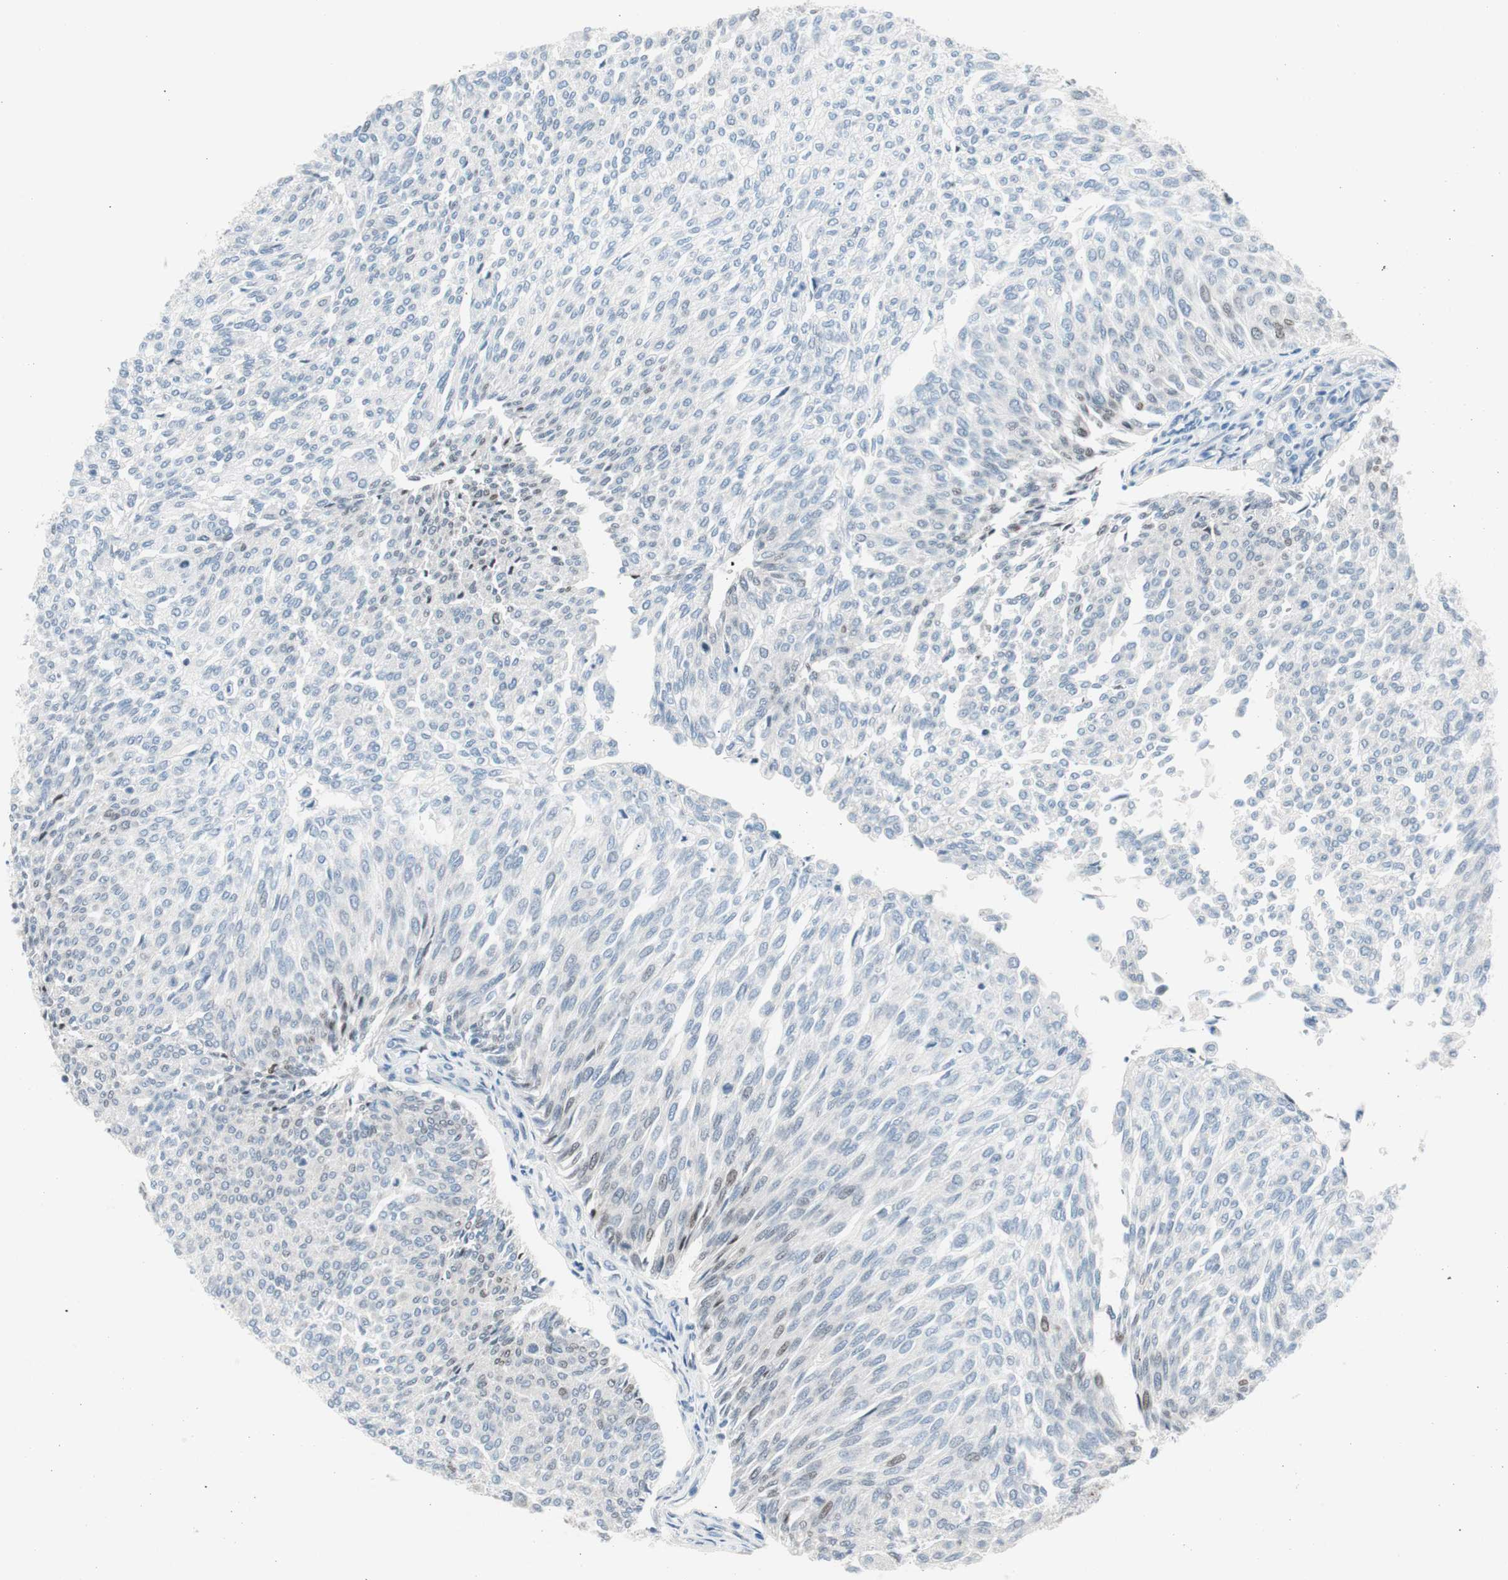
{"staining": {"intensity": "moderate", "quantity": "<25%", "location": "nuclear"}, "tissue": "urothelial cancer", "cell_type": "Tumor cells", "image_type": "cancer", "snomed": [{"axis": "morphology", "description": "Urothelial carcinoma, Low grade"}, {"axis": "topography", "description": "Urinary bladder"}], "caption": "Moderate nuclear protein staining is seen in approximately <25% of tumor cells in urothelial cancer.", "gene": "FOSL1", "patient": {"sex": "female", "age": 79}}